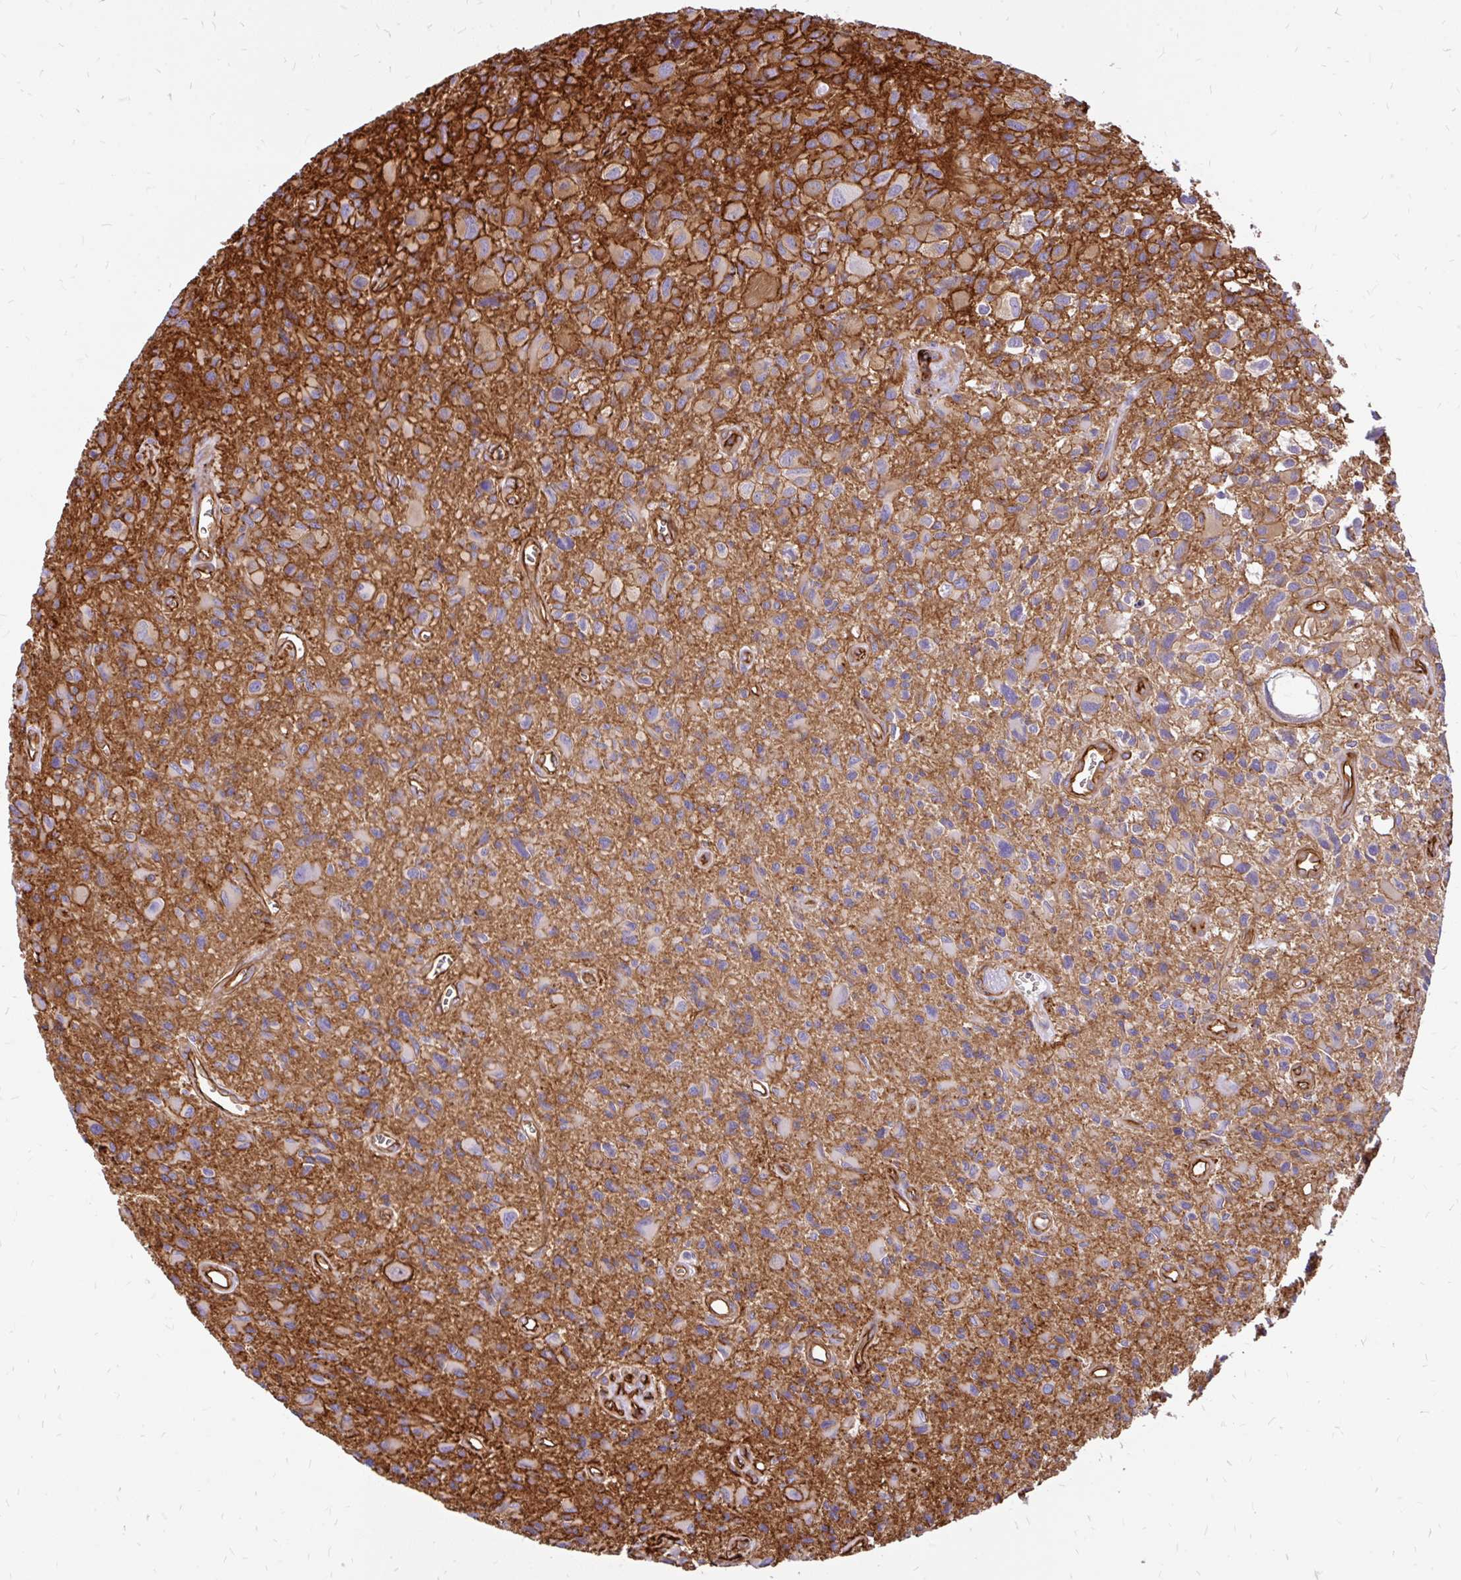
{"staining": {"intensity": "negative", "quantity": "none", "location": "none"}, "tissue": "glioma", "cell_type": "Tumor cells", "image_type": "cancer", "snomed": [{"axis": "morphology", "description": "Glioma, malignant, High grade"}, {"axis": "topography", "description": "Brain"}], "caption": "An image of human glioma is negative for staining in tumor cells. (Immunohistochemistry (ihc), brightfield microscopy, high magnification).", "gene": "MAP1LC3B", "patient": {"sex": "male", "age": 76}}